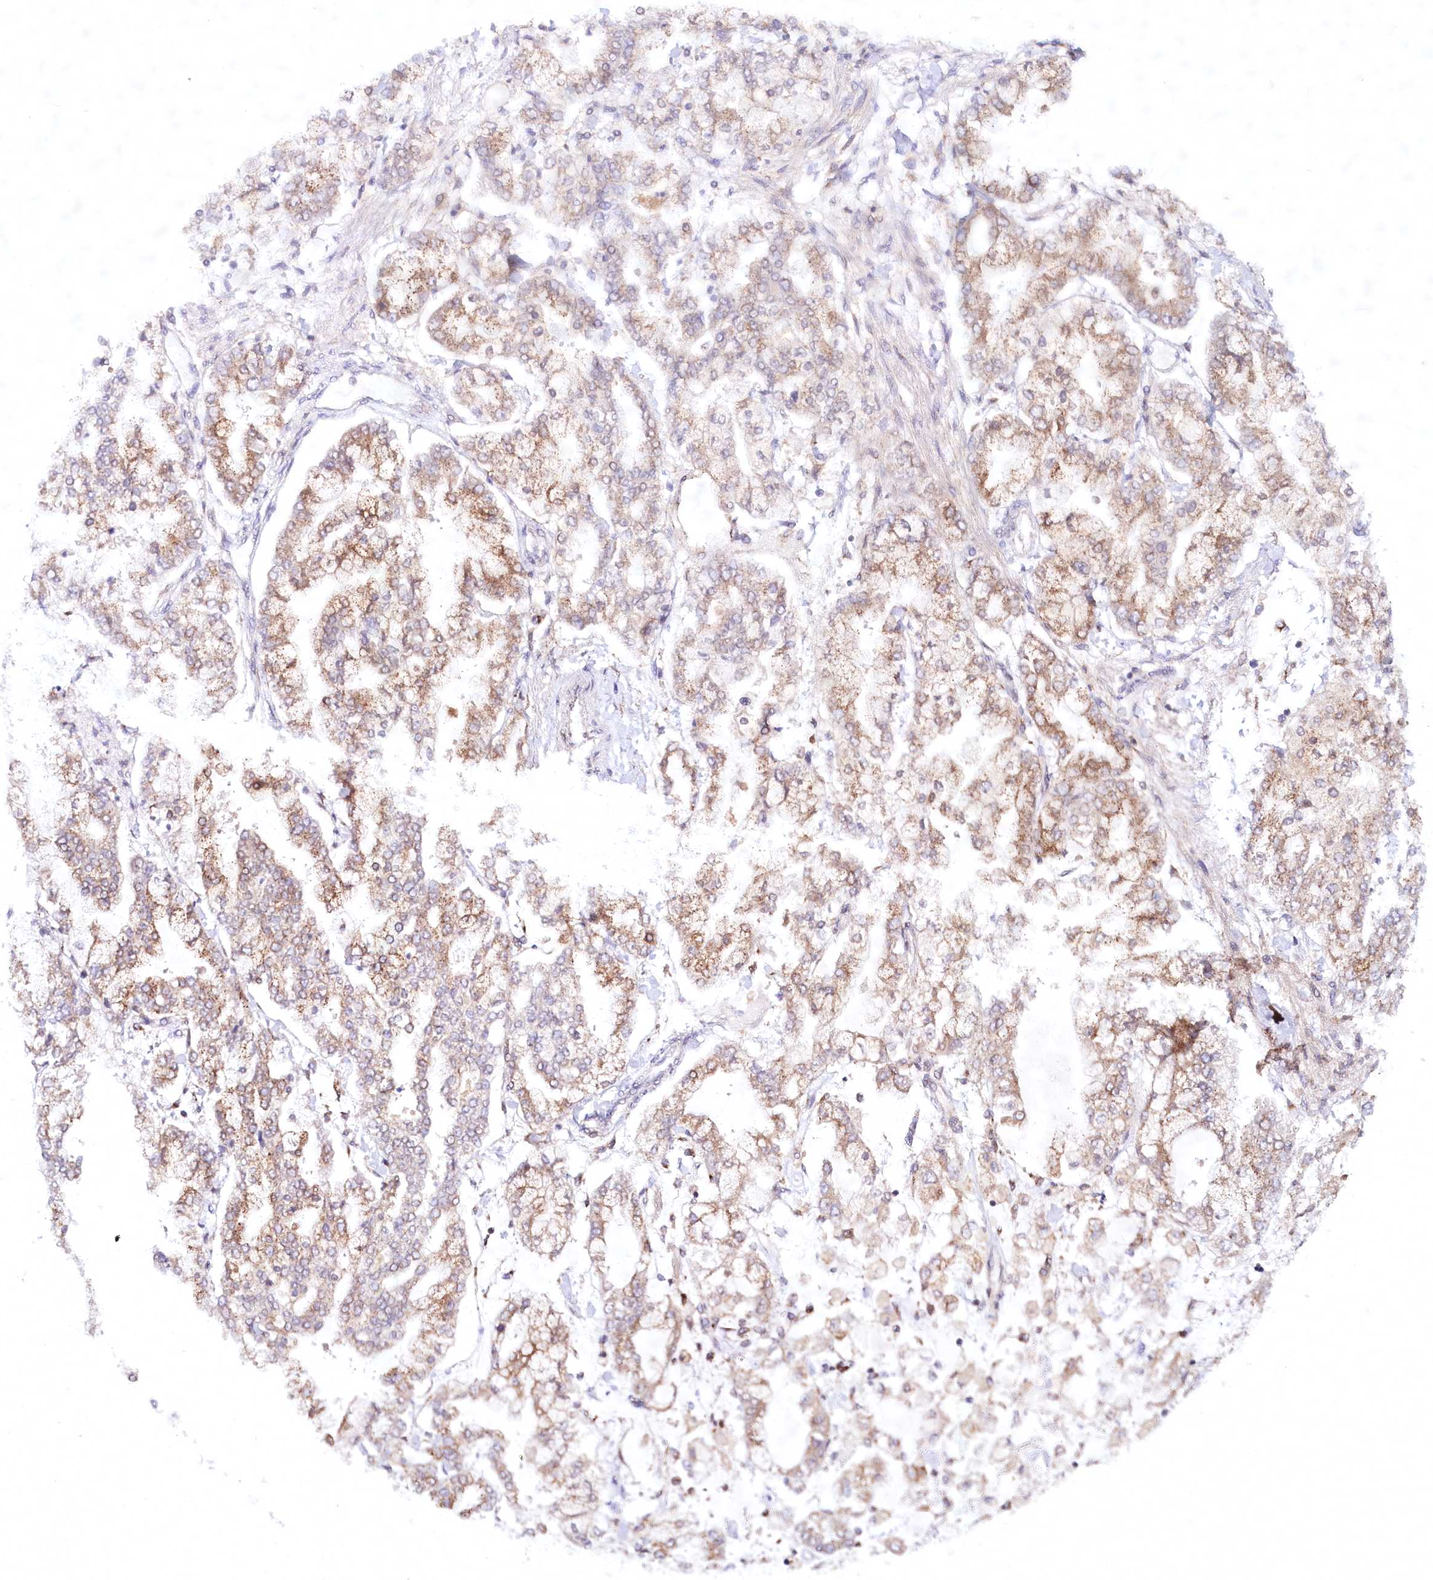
{"staining": {"intensity": "moderate", "quantity": ">75%", "location": "cytoplasmic/membranous"}, "tissue": "stomach cancer", "cell_type": "Tumor cells", "image_type": "cancer", "snomed": [{"axis": "morphology", "description": "Normal tissue, NOS"}, {"axis": "morphology", "description": "Adenocarcinoma, NOS"}, {"axis": "topography", "description": "Stomach, upper"}, {"axis": "topography", "description": "Stomach"}], "caption": "A brown stain shows moderate cytoplasmic/membranous staining of a protein in human stomach cancer (adenocarcinoma) tumor cells. (brown staining indicates protein expression, while blue staining denotes nuclei).", "gene": "COPG1", "patient": {"sex": "male", "age": 76}}